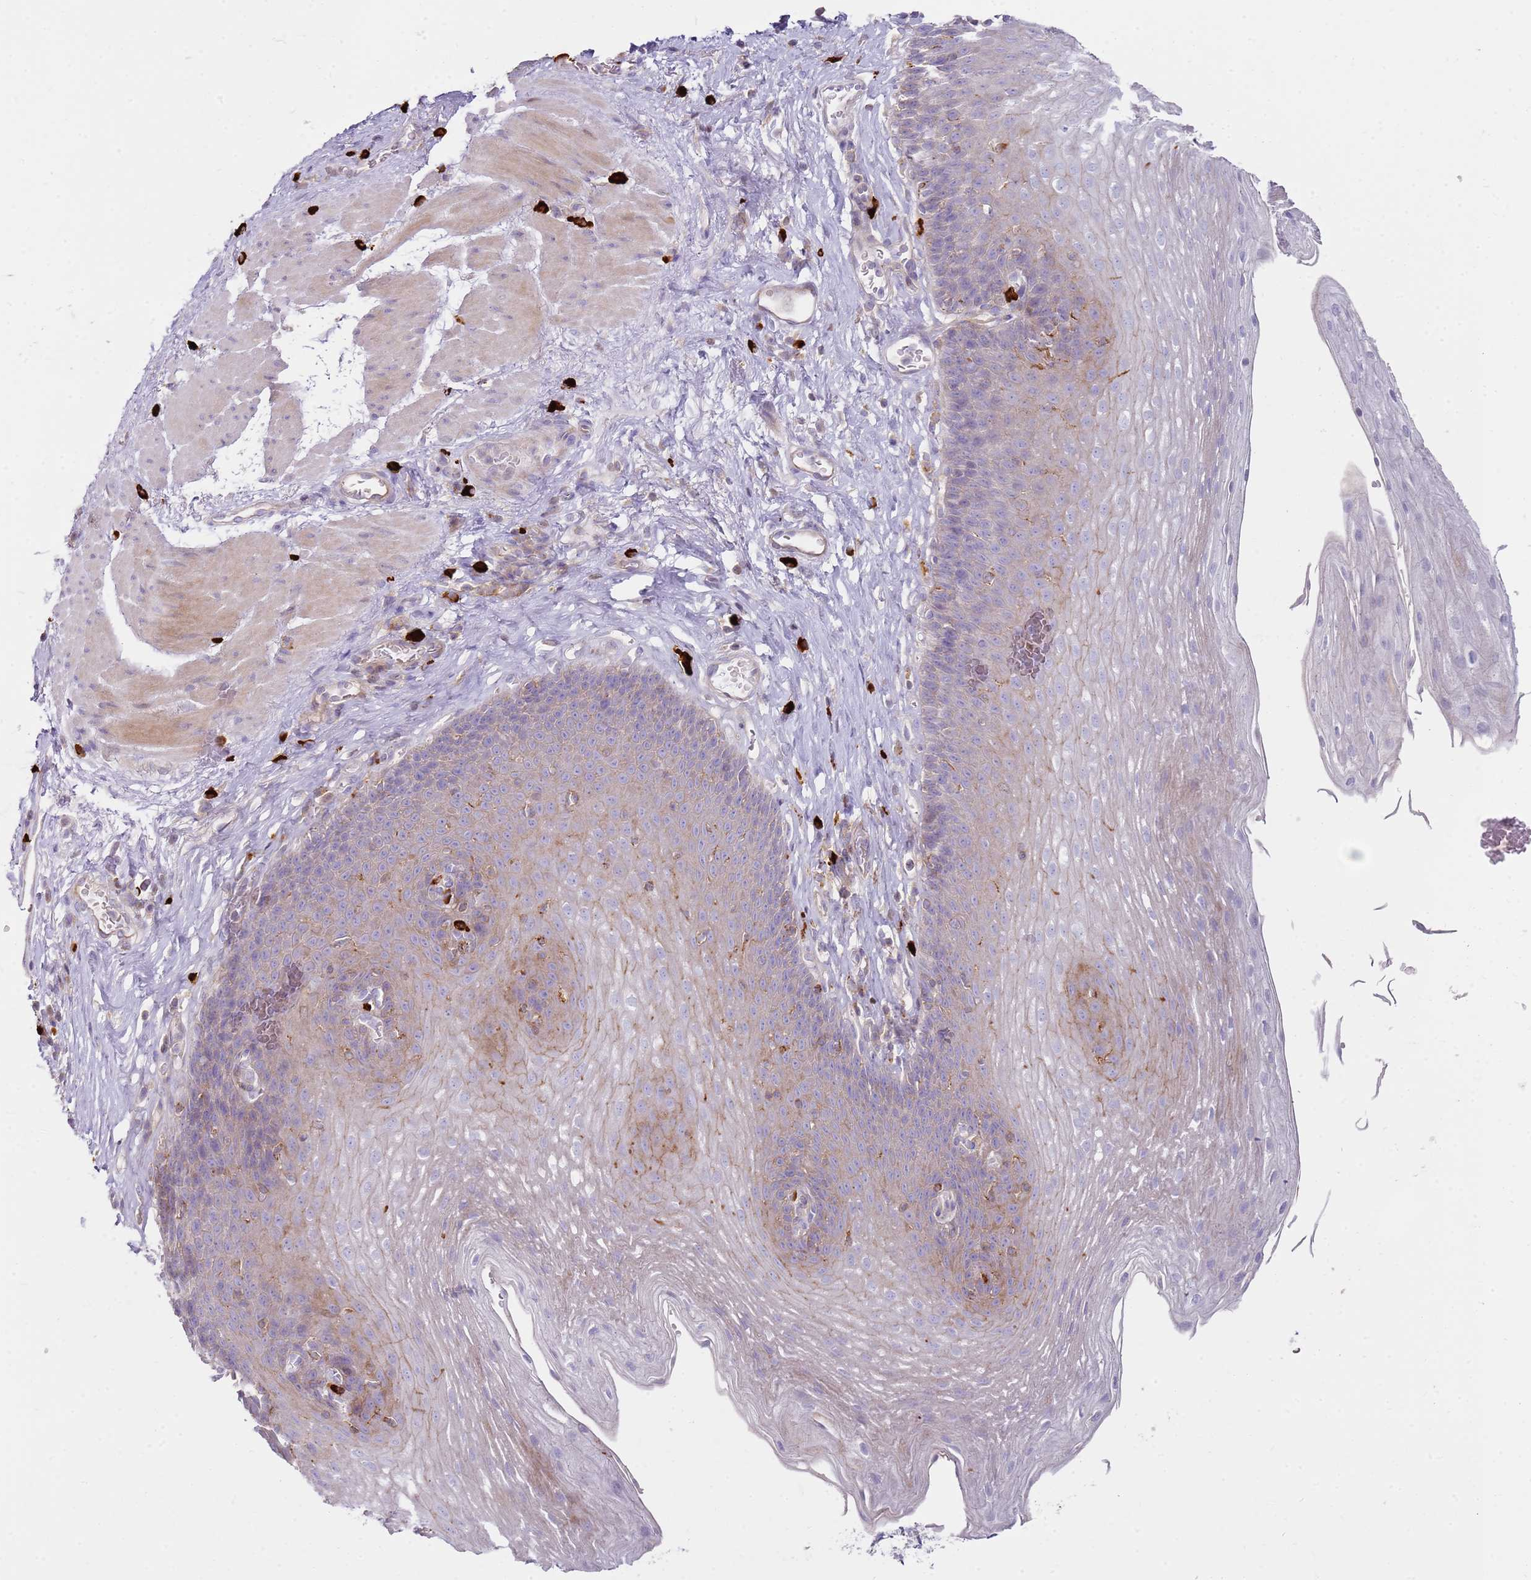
{"staining": {"intensity": "weak", "quantity": "<25%", "location": "cytoplasmic/membranous"}, "tissue": "esophagus", "cell_type": "Squamous epithelial cells", "image_type": "normal", "snomed": [{"axis": "morphology", "description": "Normal tissue, NOS"}, {"axis": "topography", "description": "Esophagus"}], "caption": "Immunohistochemistry photomicrograph of unremarkable esophagus: human esophagus stained with DAB reveals no significant protein expression in squamous epithelial cells.", "gene": "FPR1", "patient": {"sex": "female", "age": 66}}